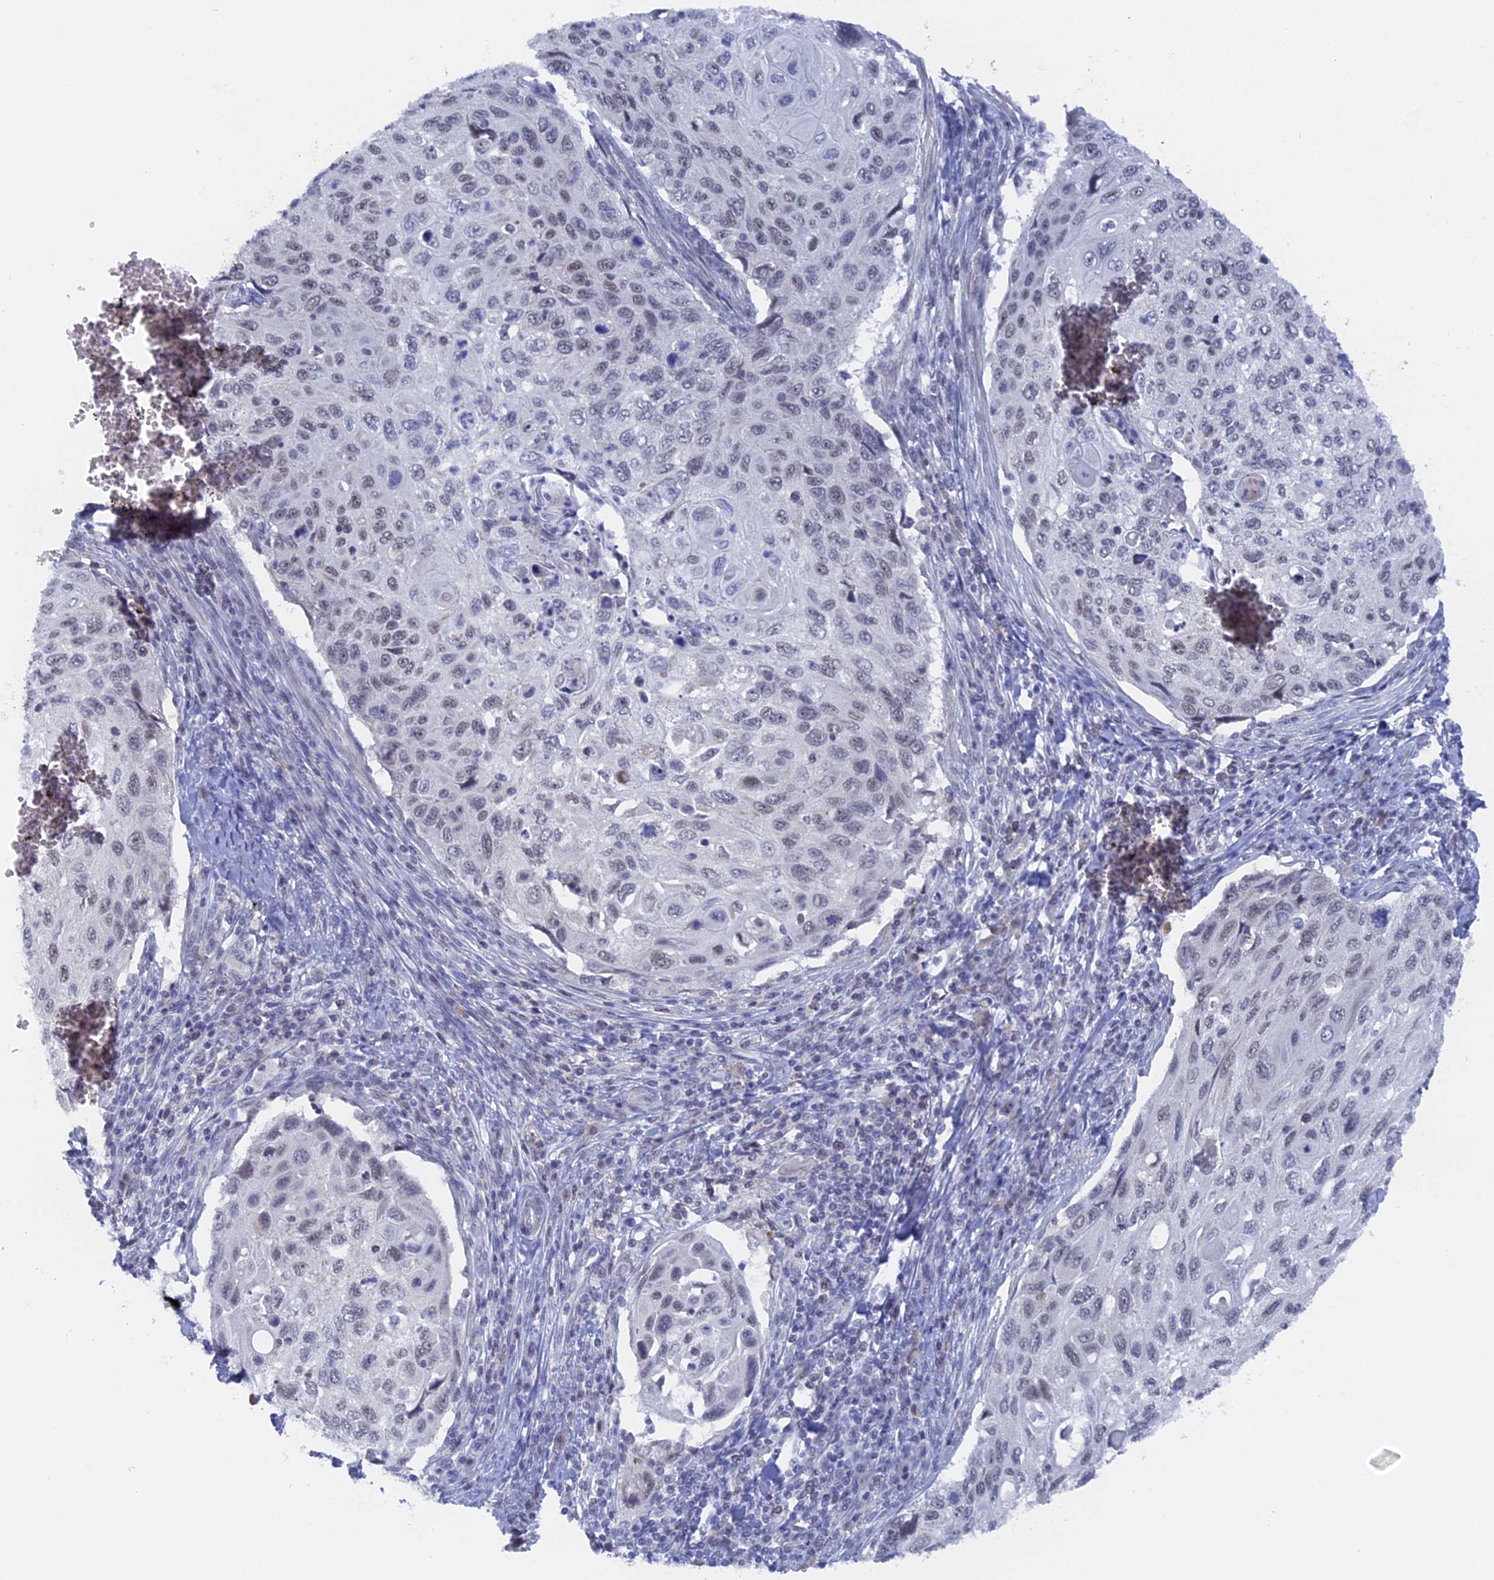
{"staining": {"intensity": "weak", "quantity": "25%-75%", "location": "nuclear"}, "tissue": "cervical cancer", "cell_type": "Tumor cells", "image_type": "cancer", "snomed": [{"axis": "morphology", "description": "Squamous cell carcinoma, NOS"}, {"axis": "topography", "description": "Cervix"}], "caption": "Cervical cancer (squamous cell carcinoma) stained with IHC reveals weak nuclear expression in about 25%-75% of tumor cells.", "gene": "BRD2", "patient": {"sex": "female", "age": 70}}